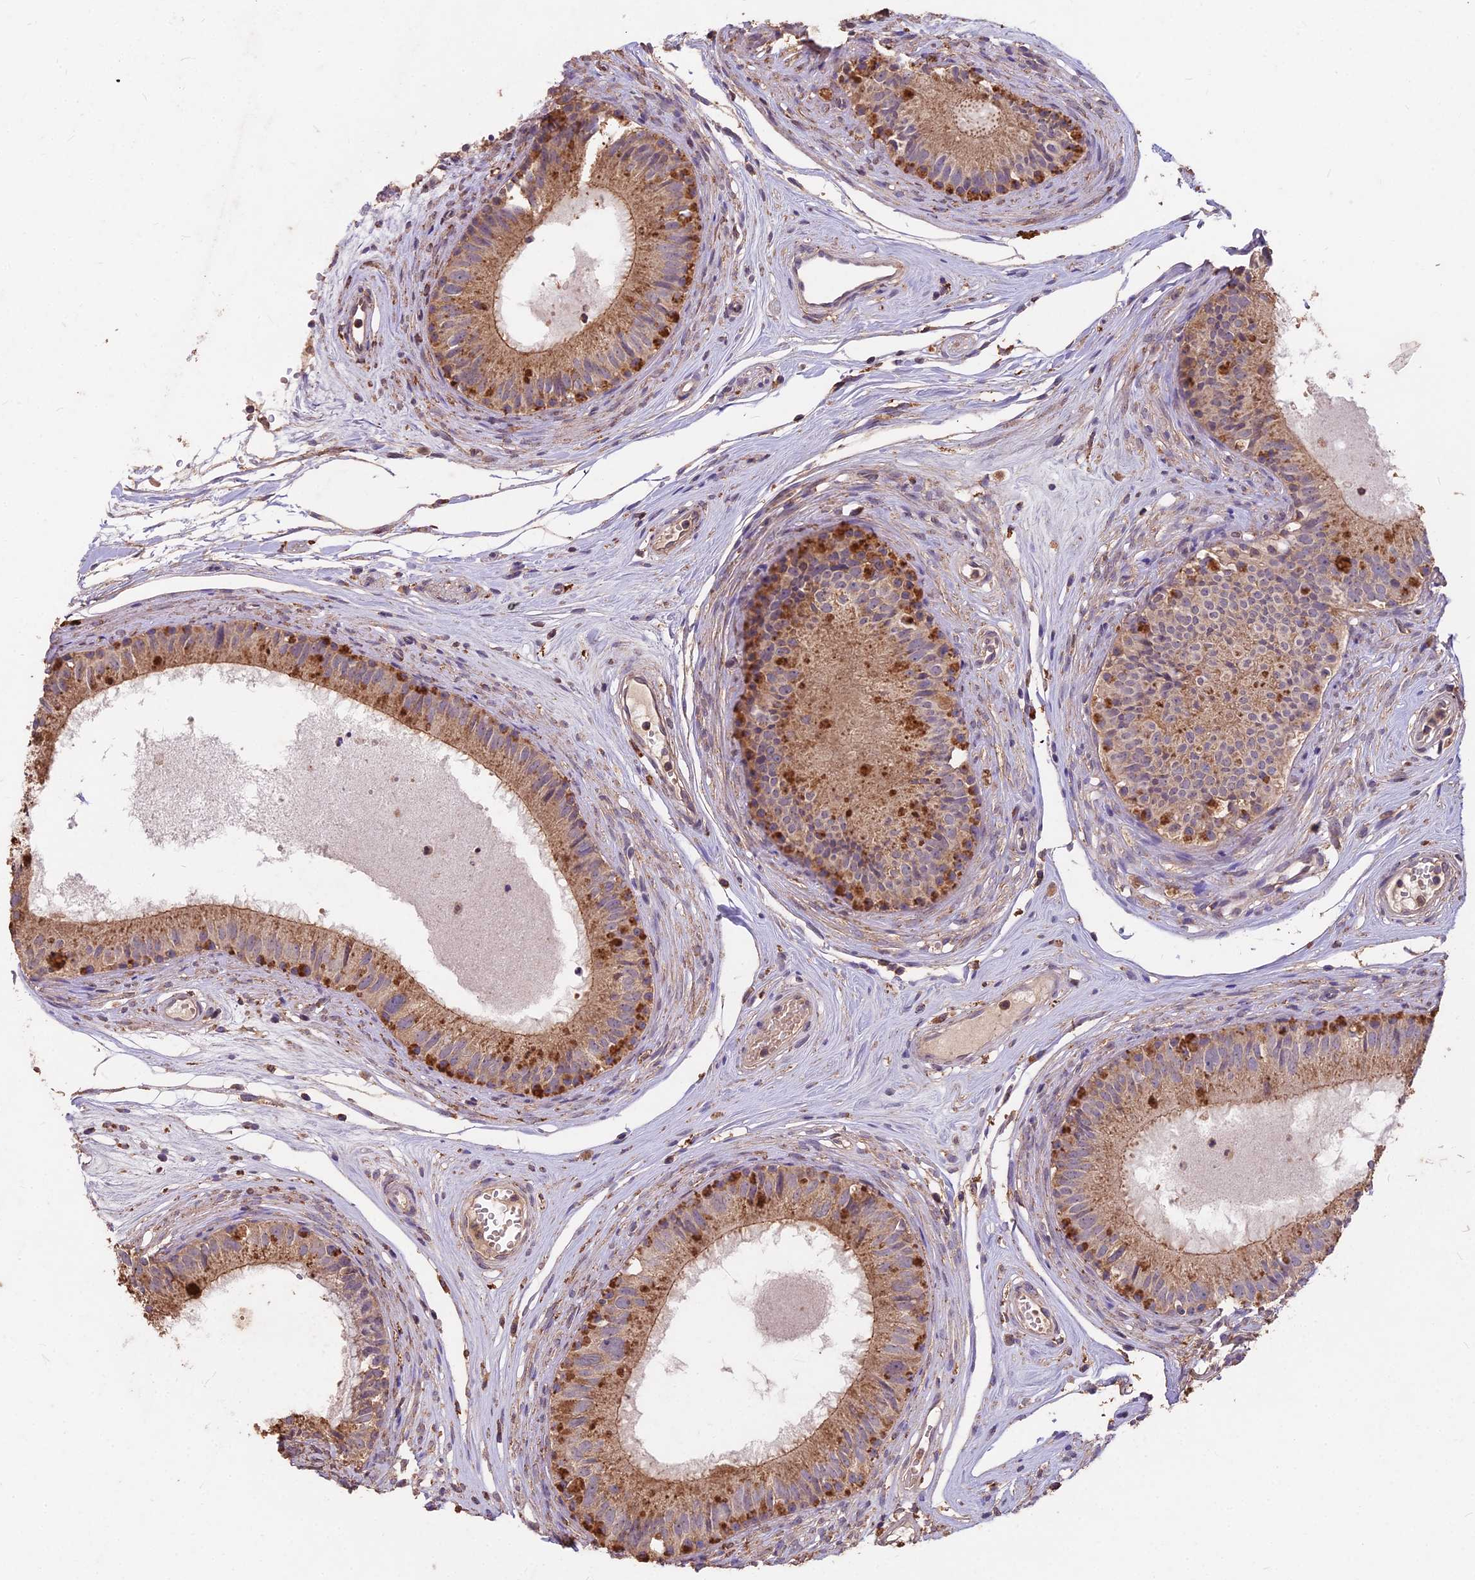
{"staining": {"intensity": "moderate", "quantity": ">75%", "location": "cytoplasmic/membranous"}, "tissue": "epididymis", "cell_type": "Glandular cells", "image_type": "normal", "snomed": [{"axis": "morphology", "description": "Normal tissue, NOS"}, {"axis": "topography", "description": "Epididymis"}], "caption": "Epididymis stained with DAB (3,3'-diaminobenzidine) immunohistochemistry reveals medium levels of moderate cytoplasmic/membranous staining in about >75% of glandular cells.", "gene": "CEMIP2", "patient": {"sex": "male", "age": 74}}